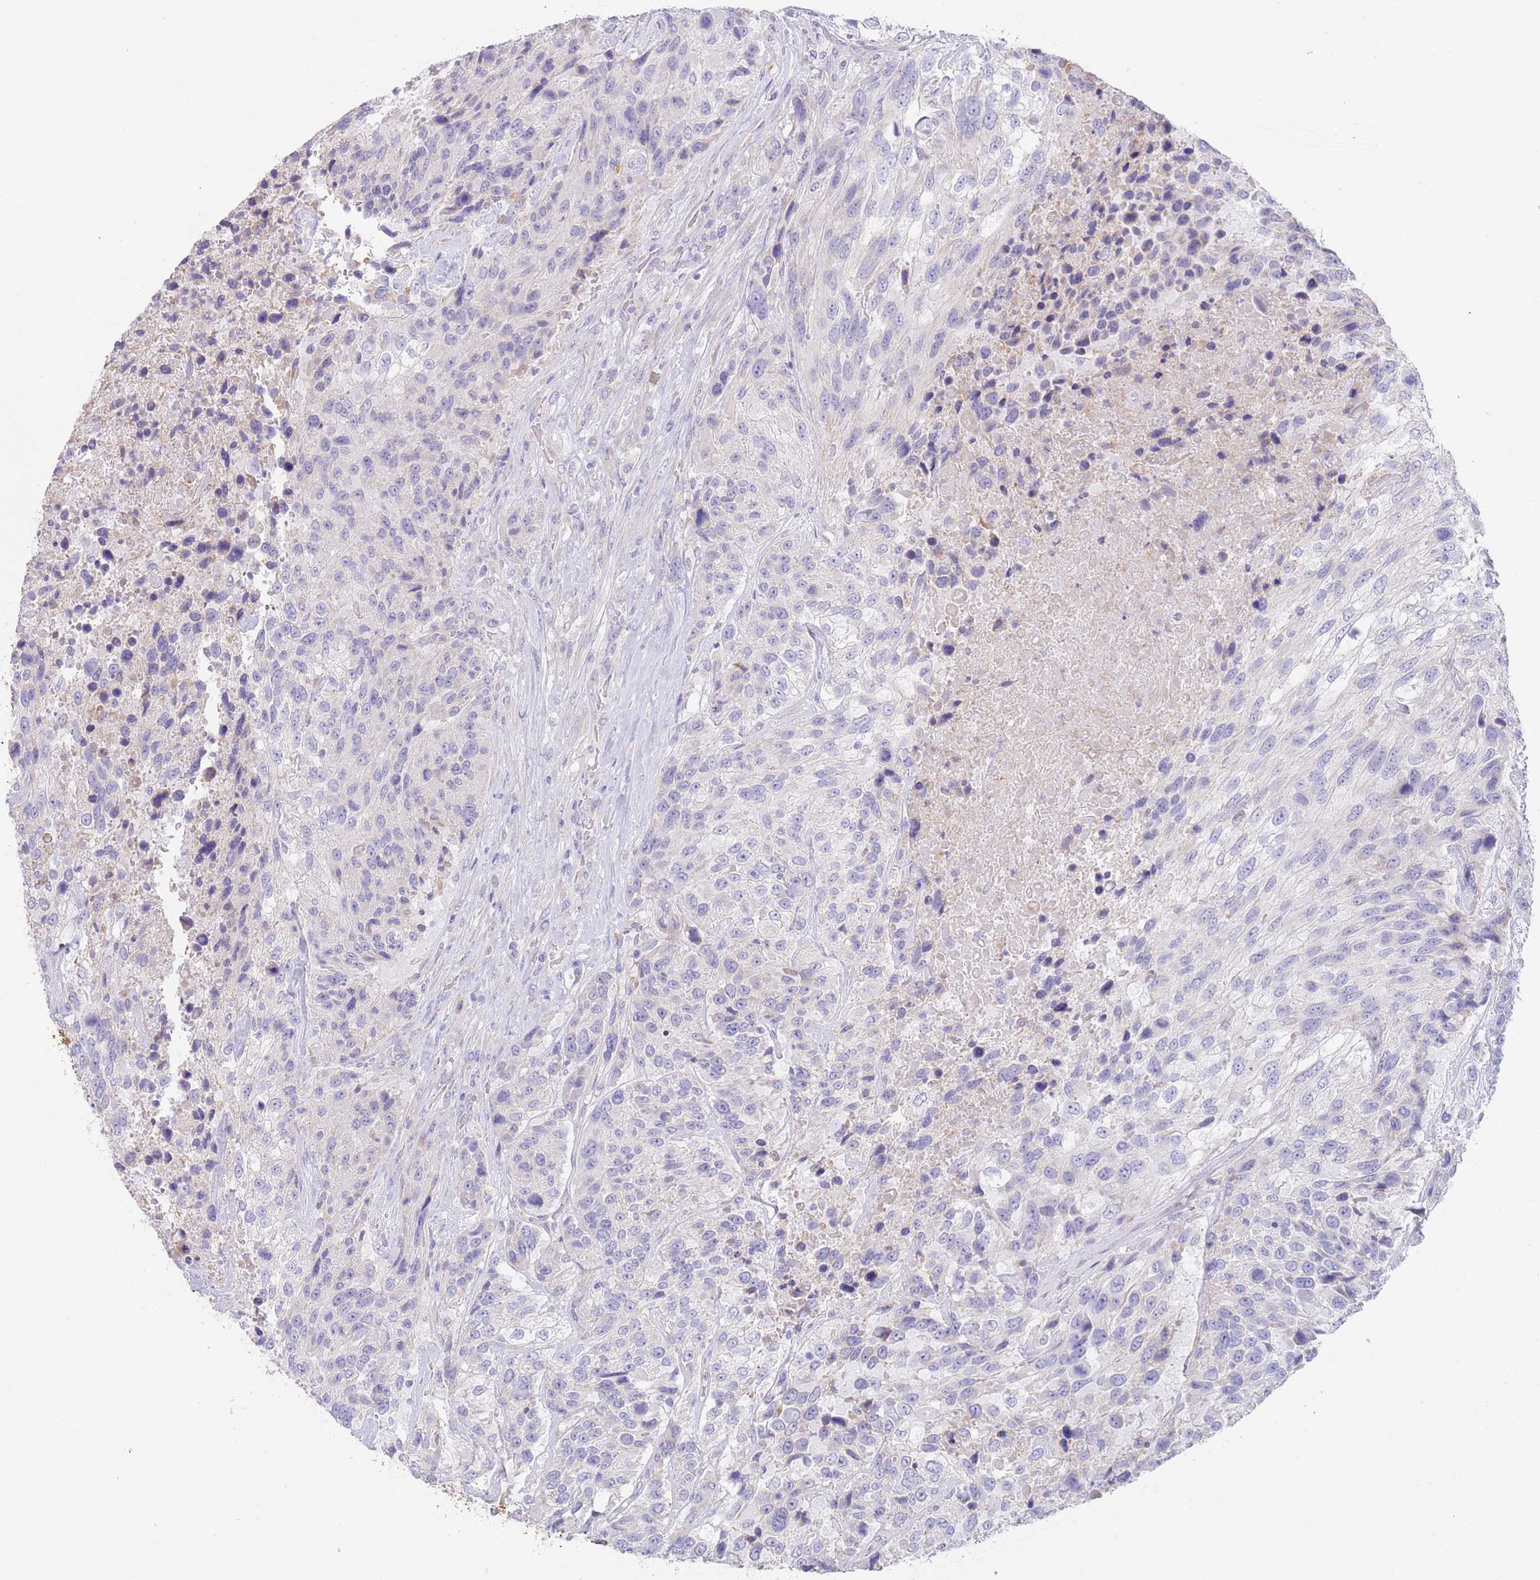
{"staining": {"intensity": "negative", "quantity": "none", "location": "none"}, "tissue": "urothelial cancer", "cell_type": "Tumor cells", "image_type": "cancer", "snomed": [{"axis": "morphology", "description": "Urothelial carcinoma, High grade"}, {"axis": "topography", "description": "Urinary bladder"}], "caption": "Immunohistochemistry histopathology image of neoplastic tissue: human urothelial cancer stained with DAB (3,3'-diaminobenzidine) demonstrates no significant protein expression in tumor cells. (IHC, brightfield microscopy, high magnification).", "gene": "CCDC149", "patient": {"sex": "female", "age": 70}}